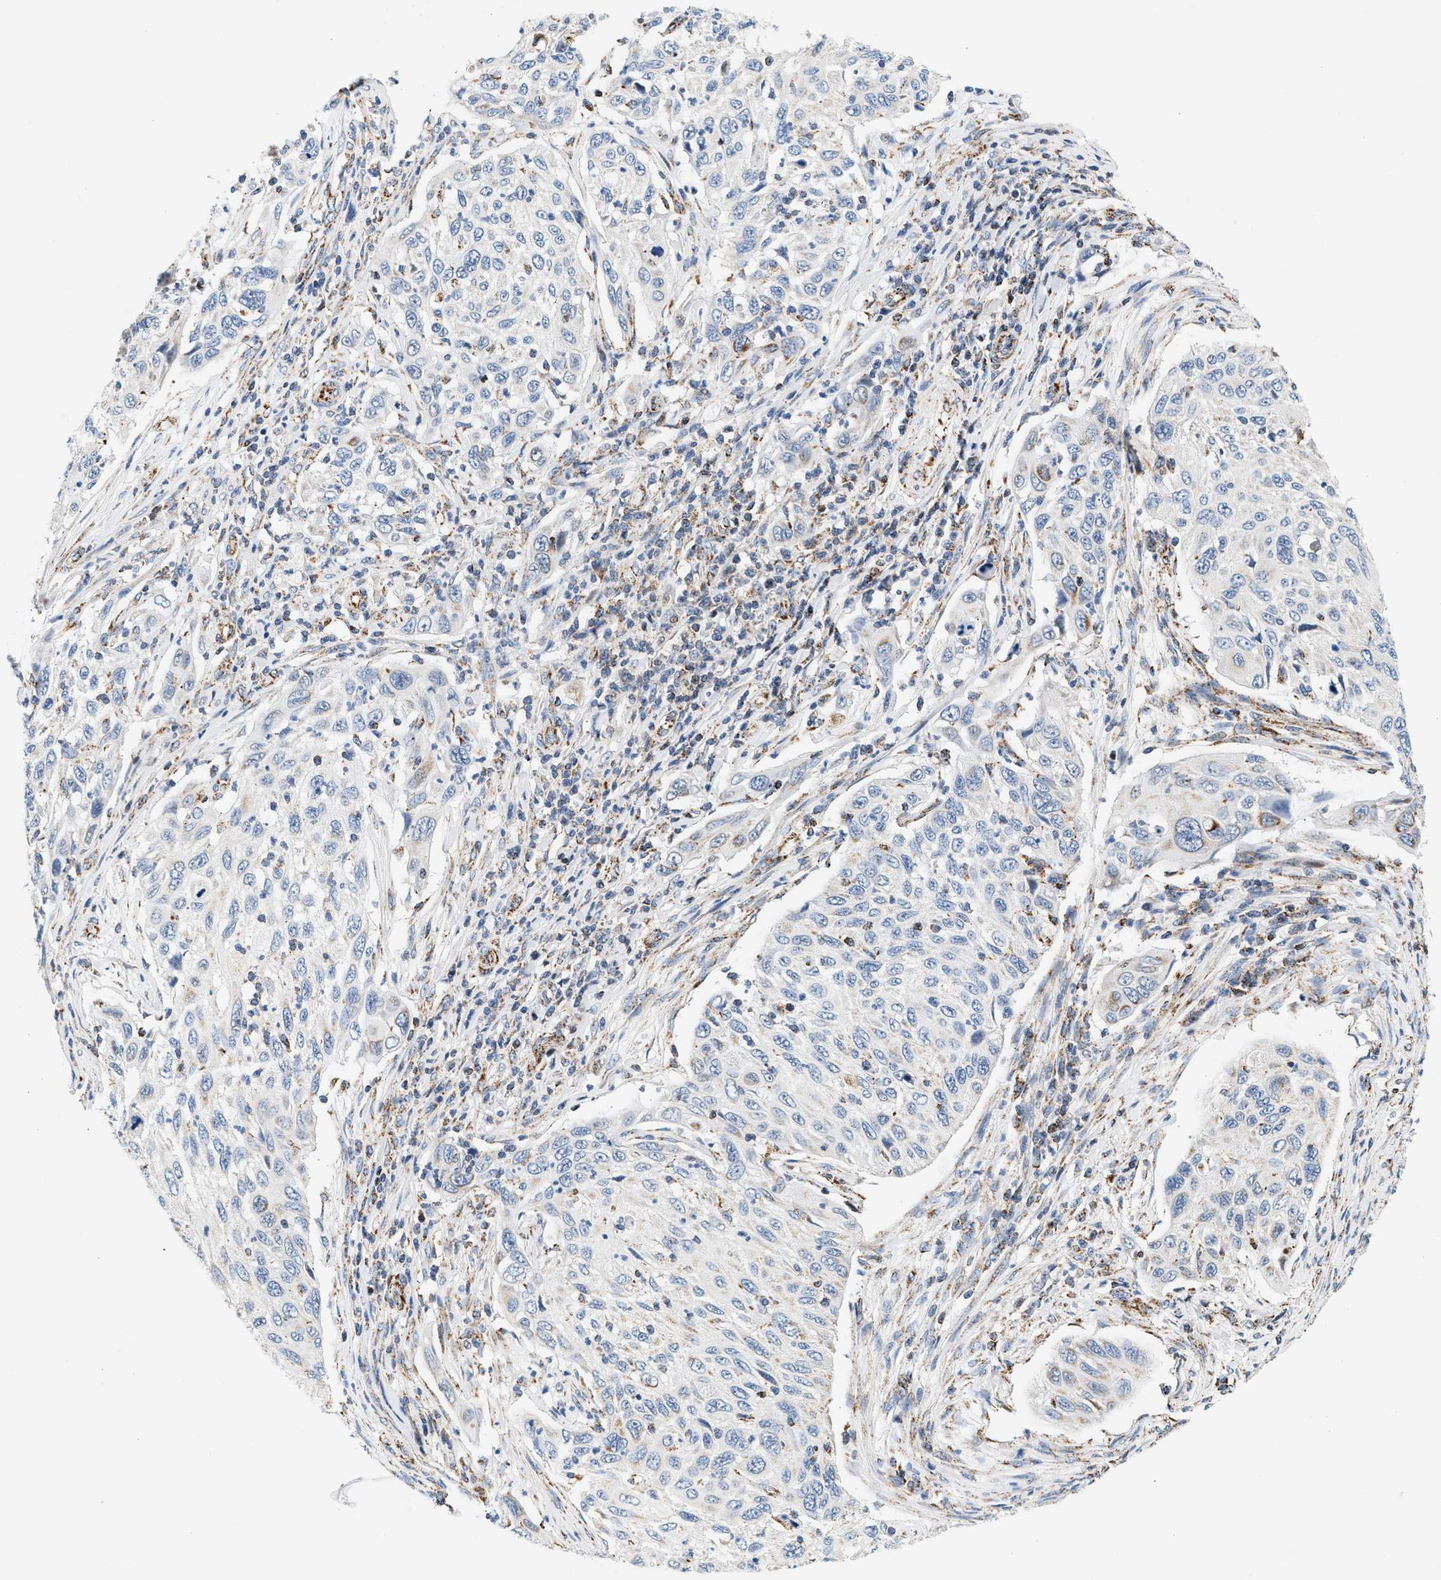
{"staining": {"intensity": "weak", "quantity": "<25%", "location": "cytoplasmic/membranous"}, "tissue": "cervical cancer", "cell_type": "Tumor cells", "image_type": "cancer", "snomed": [{"axis": "morphology", "description": "Squamous cell carcinoma, NOS"}, {"axis": "topography", "description": "Cervix"}], "caption": "Tumor cells show no significant staining in cervical cancer. The staining is performed using DAB brown chromogen with nuclei counter-stained in using hematoxylin.", "gene": "PDE1A", "patient": {"sex": "female", "age": 70}}